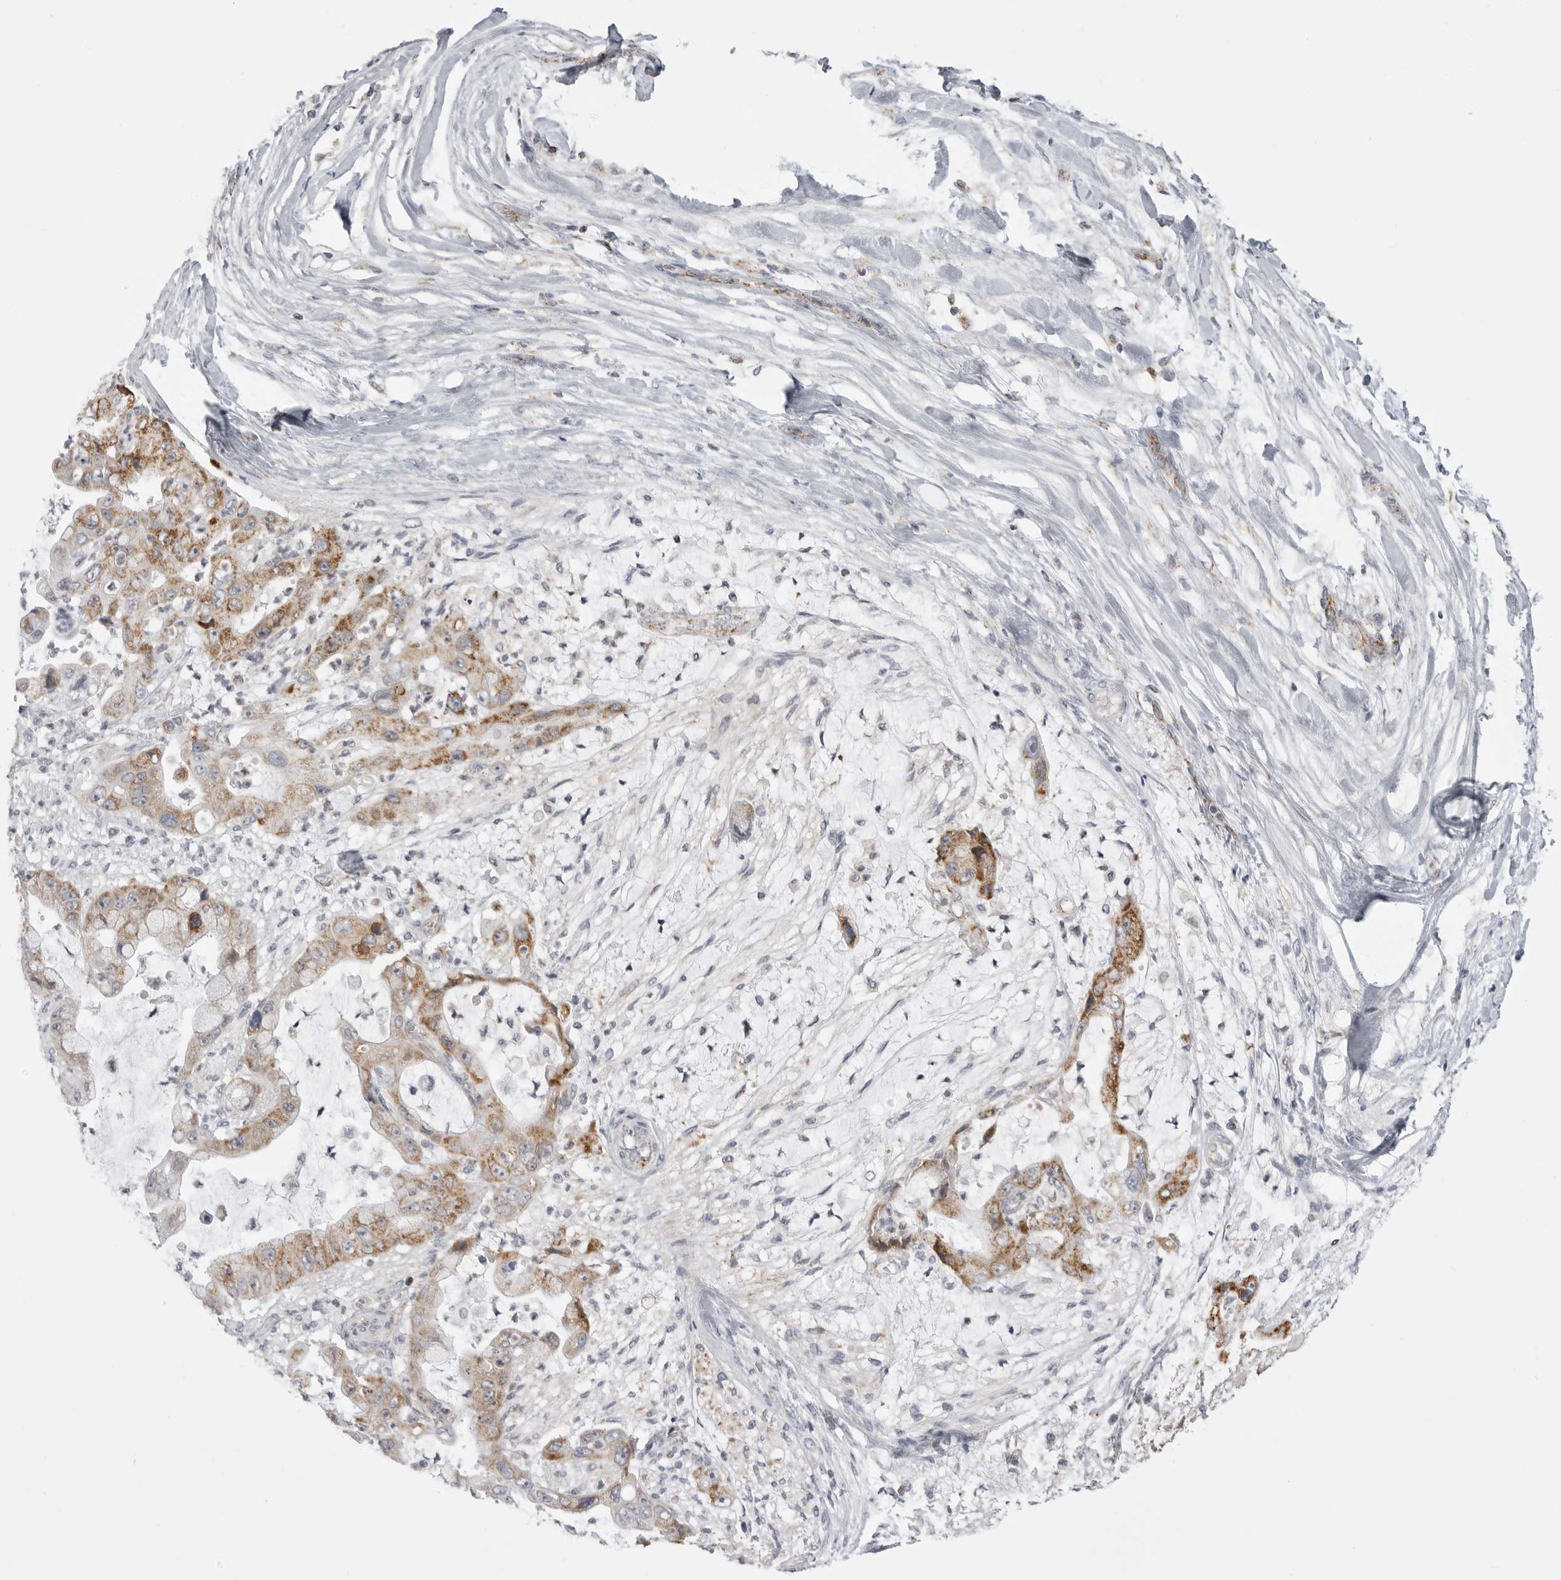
{"staining": {"intensity": "moderate", "quantity": ">75%", "location": "cytoplasmic/membranous"}, "tissue": "liver cancer", "cell_type": "Tumor cells", "image_type": "cancer", "snomed": [{"axis": "morphology", "description": "Cholangiocarcinoma"}, {"axis": "topography", "description": "Liver"}], "caption": "IHC histopathology image of cholangiocarcinoma (liver) stained for a protein (brown), which exhibits medium levels of moderate cytoplasmic/membranous expression in approximately >75% of tumor cells.", "gene": "TUFM", "patient": {"sex": "female", "age": 54}}